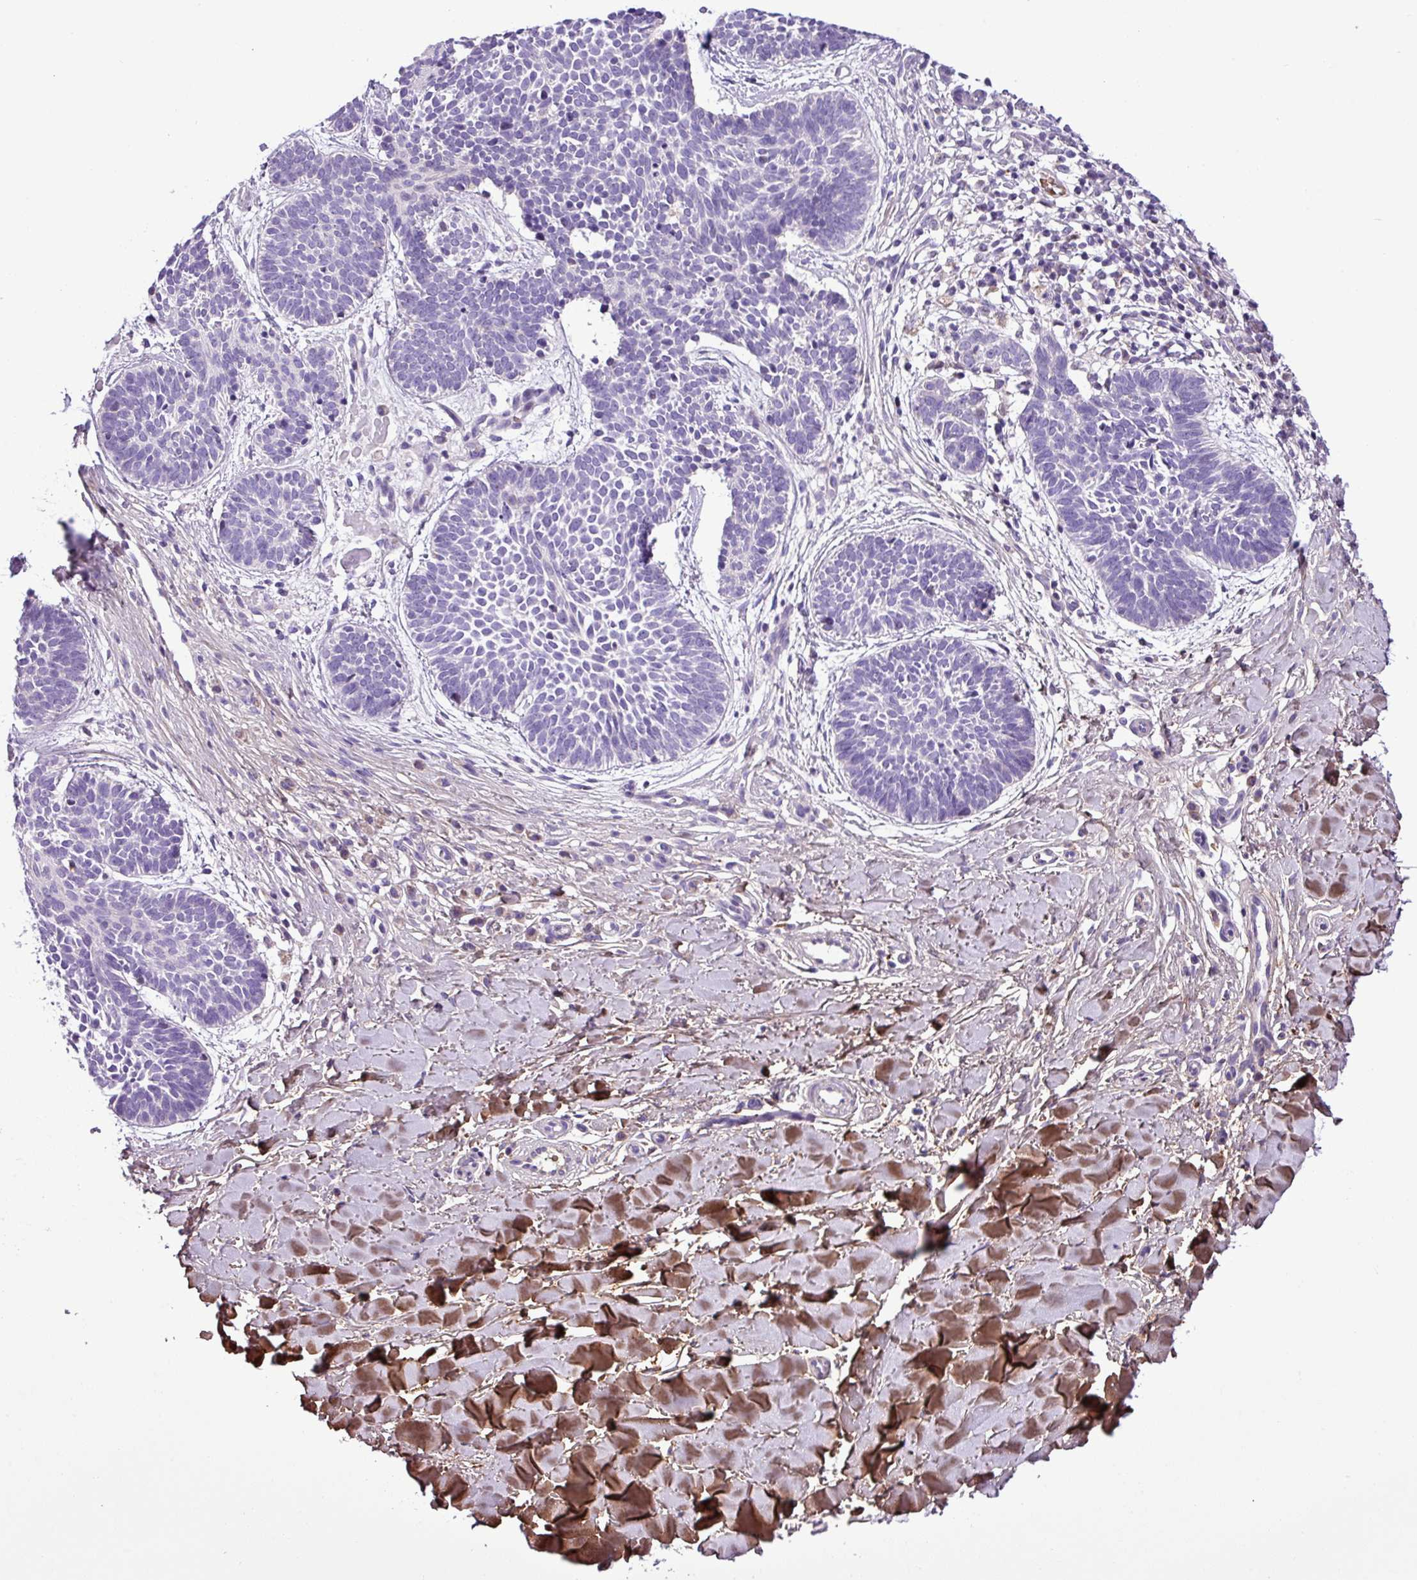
{"staining": {"intensity": "negative", "quantity": "none", "location": "none"}, "tissue": "skin cancer", "cell_type": "Tumor cells", "image_type": "cancer", "snomed": [{"axis": "morphology", "description": "Basal cell carcinoma"}, {"axis": "topography", "description": "Skin"}], "caption": "Human skin basal cell carcinoma stained for a protein using immunohistochemistry shows no positivity in tumor cells.", "gene": "FAM183A", "patient": {"sex": "male", "age": 49}}